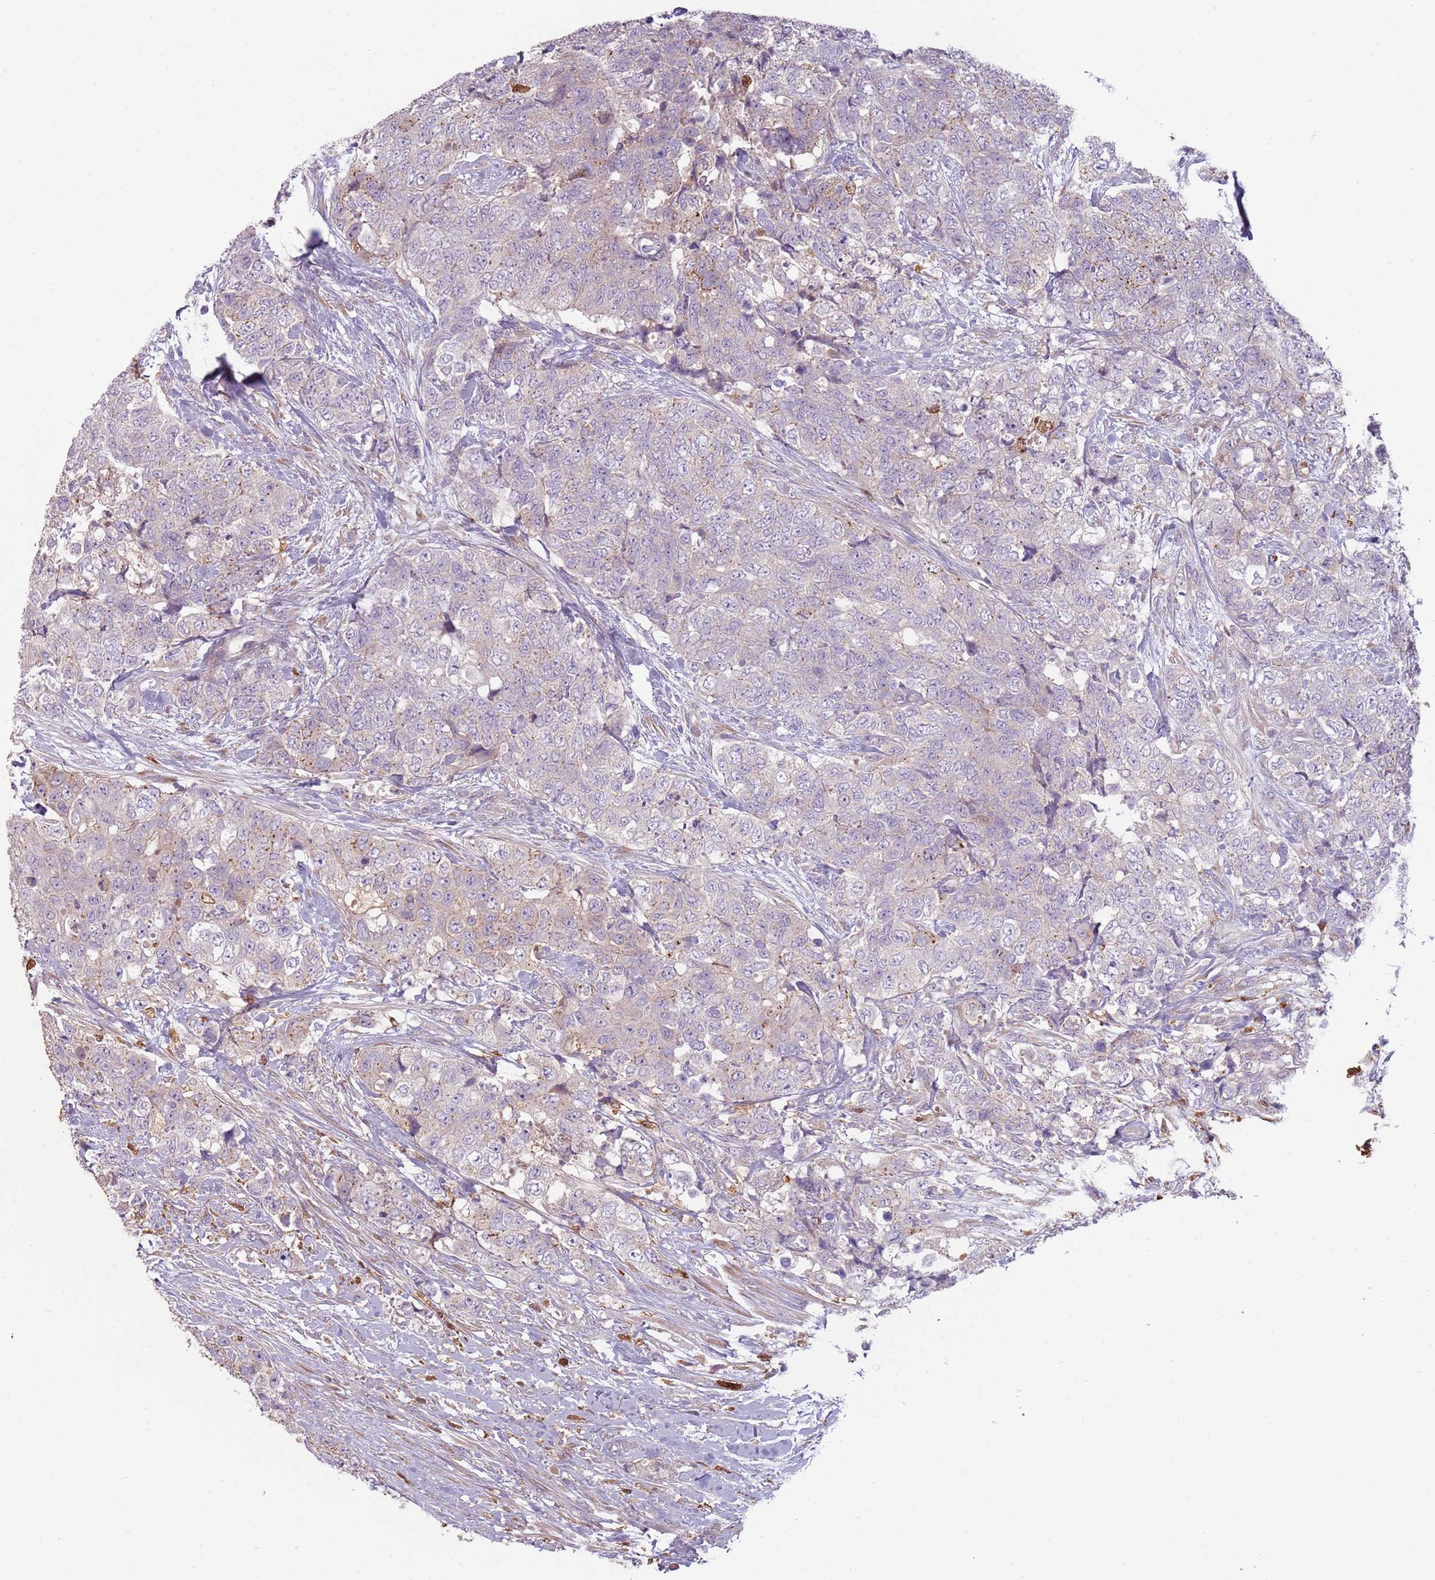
{"staining": {"intensity": "moderate", "quantity": "25%-75%", "location": "cytoplasmic/membranous"}, "tissue": "urothelial cancer", "cell_type": "Tumor cells", "image_type": "cancer", "snomed": [{"axis": "morphology", "description": "Urothelial carcinoma, High grade"}, {"axis": "topography", "description": "Urinary bladder"}], "caption": "Tumor cells reveal moderate cytoplasmic/membranous expression in about 25%-75% of cells in high-grade urothelial carcinoma.", "gene": "SPAG4", "patient": {"sex": "female", "age": 78}}